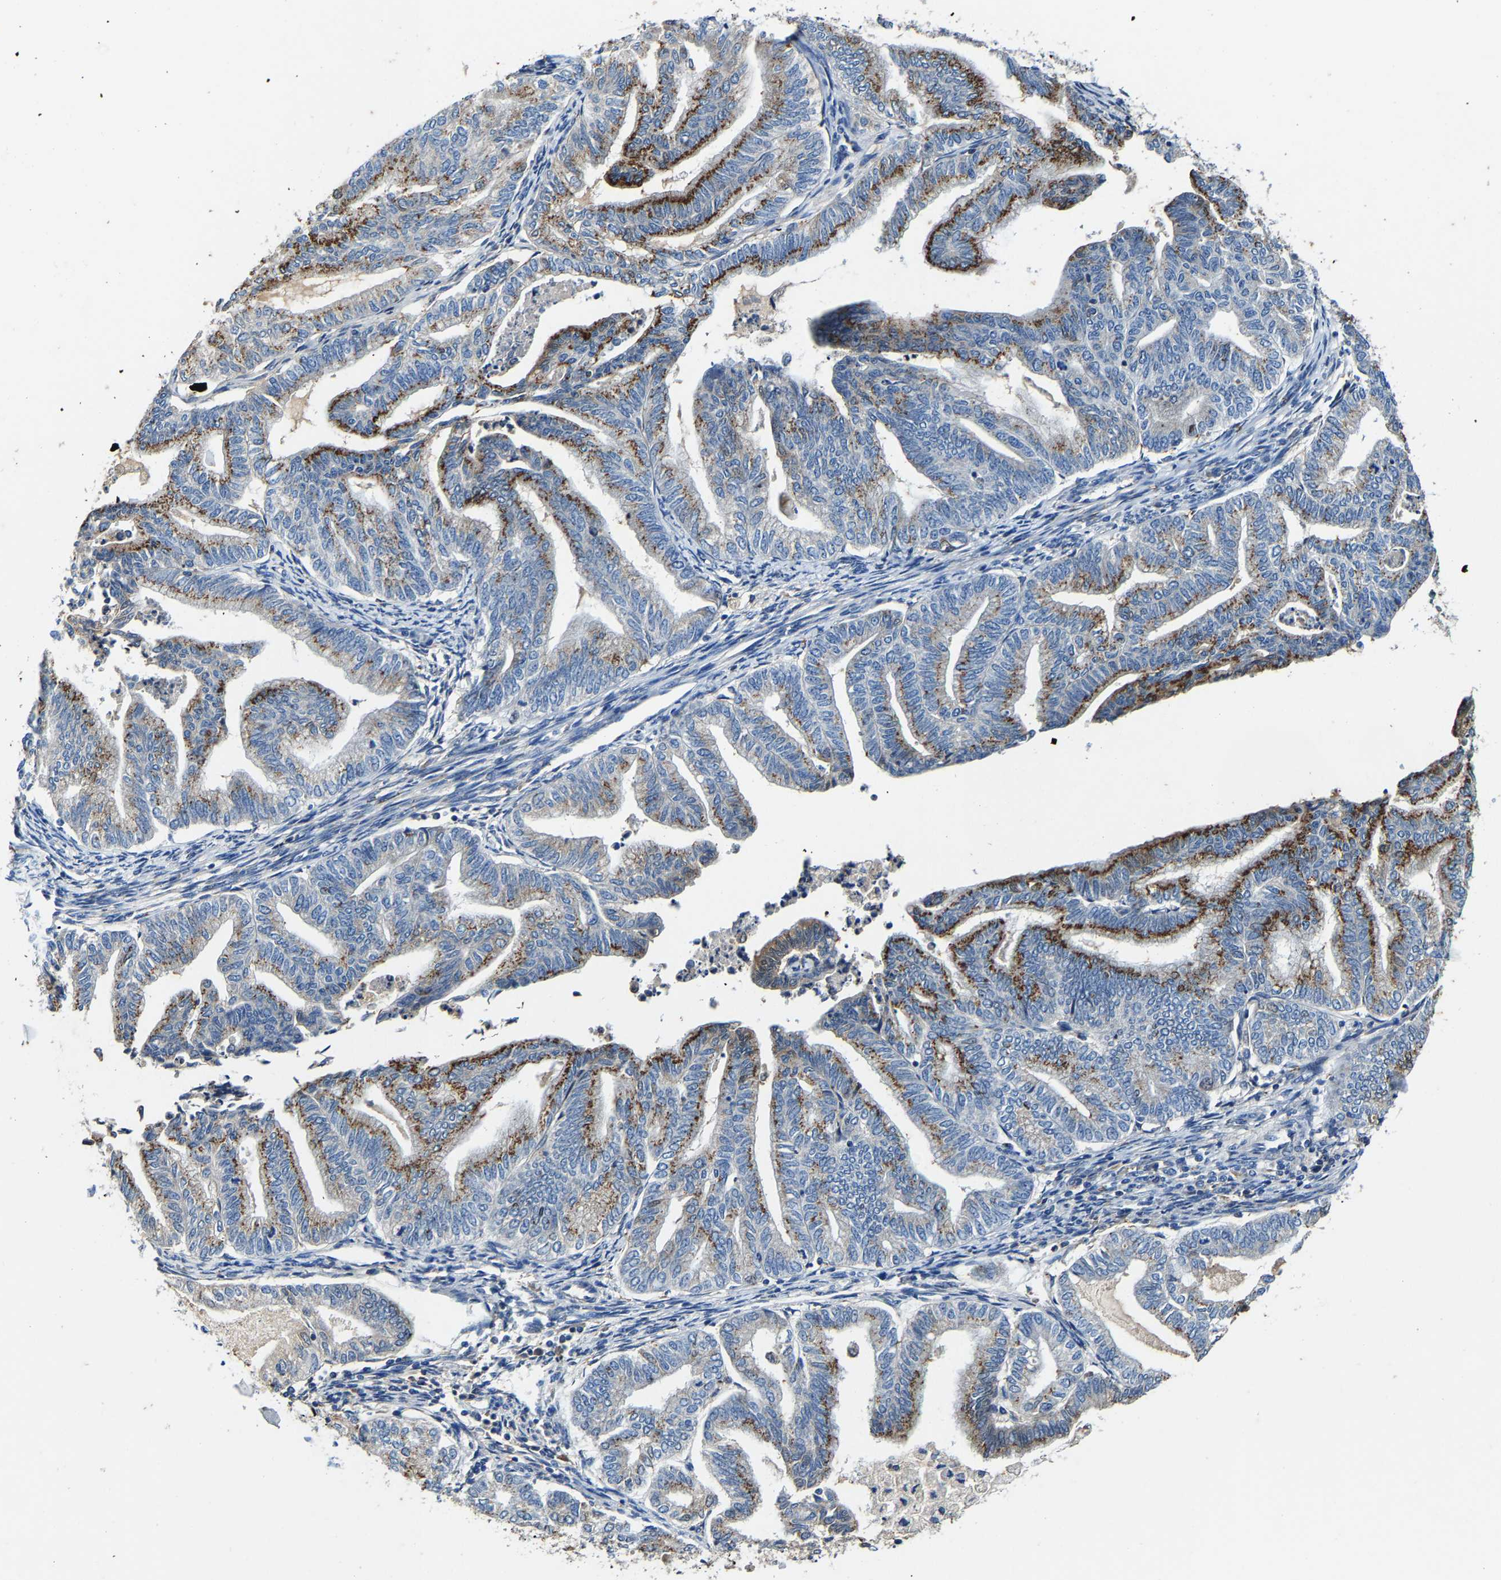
{"staining": {"intensity": "strong", "quantity": "<25%", "location": "cytoplasmic/membranous"}, "tissue": "endometrial cancer", "cell_type": "Tumor cells", "image_type": "cancer", "snomed": [{"axis": "morphology", "description": "Adenocarcinoma, NOS"}, {"axis": "topography", "description": "Endometrium"}], "caption": "Human endometrial cancer (adenocarcinoma) stained with a brown dye shows strong cytoplasmic/membranous positive positivity in about <25% of tumor cells.", "gene": "SLC25A25", "patient": {"sex": "female", "age": 79}}